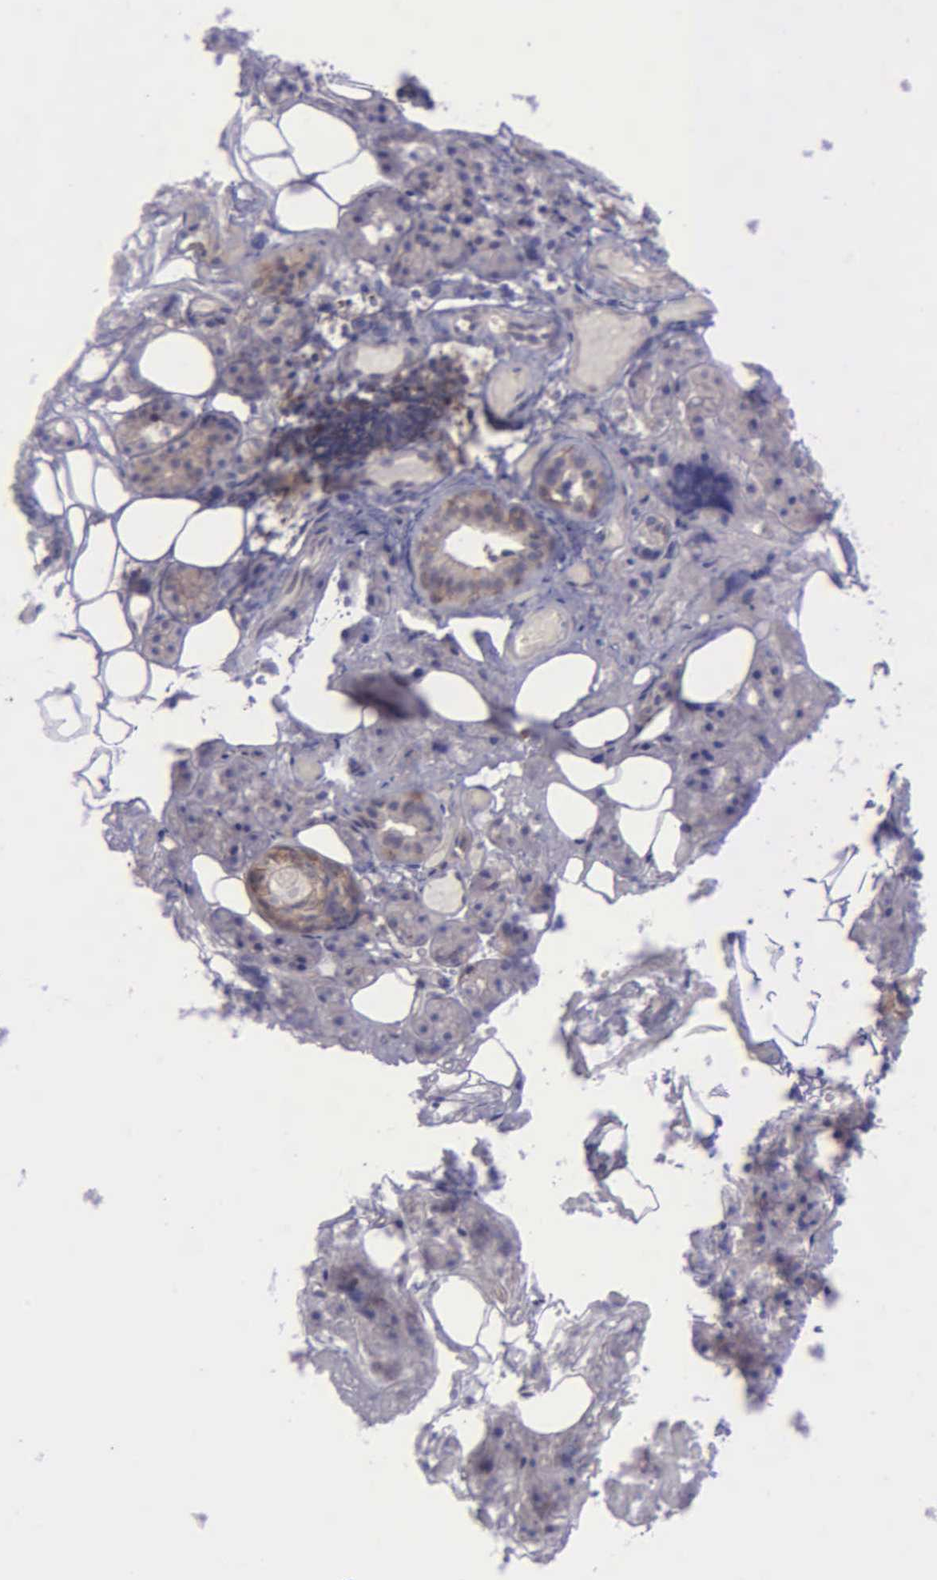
{"staining": {"intensity": "negative", "quantity": "none", "location": "none"}, "tissue": "salivary gland", "cell_type": "Glandular cells", "image_type": "normal", "snomed": [{"axis": "morphology", "description": "Normal tissue, NOS"}, {"axis": "topography", "description": "Salivary gland"}], "caption": "Salivary gland stained for a protein using IHC shows no staining glandular cells.", "gene": "MICAL3", "patient": {"sex": "female", "age": 55}}